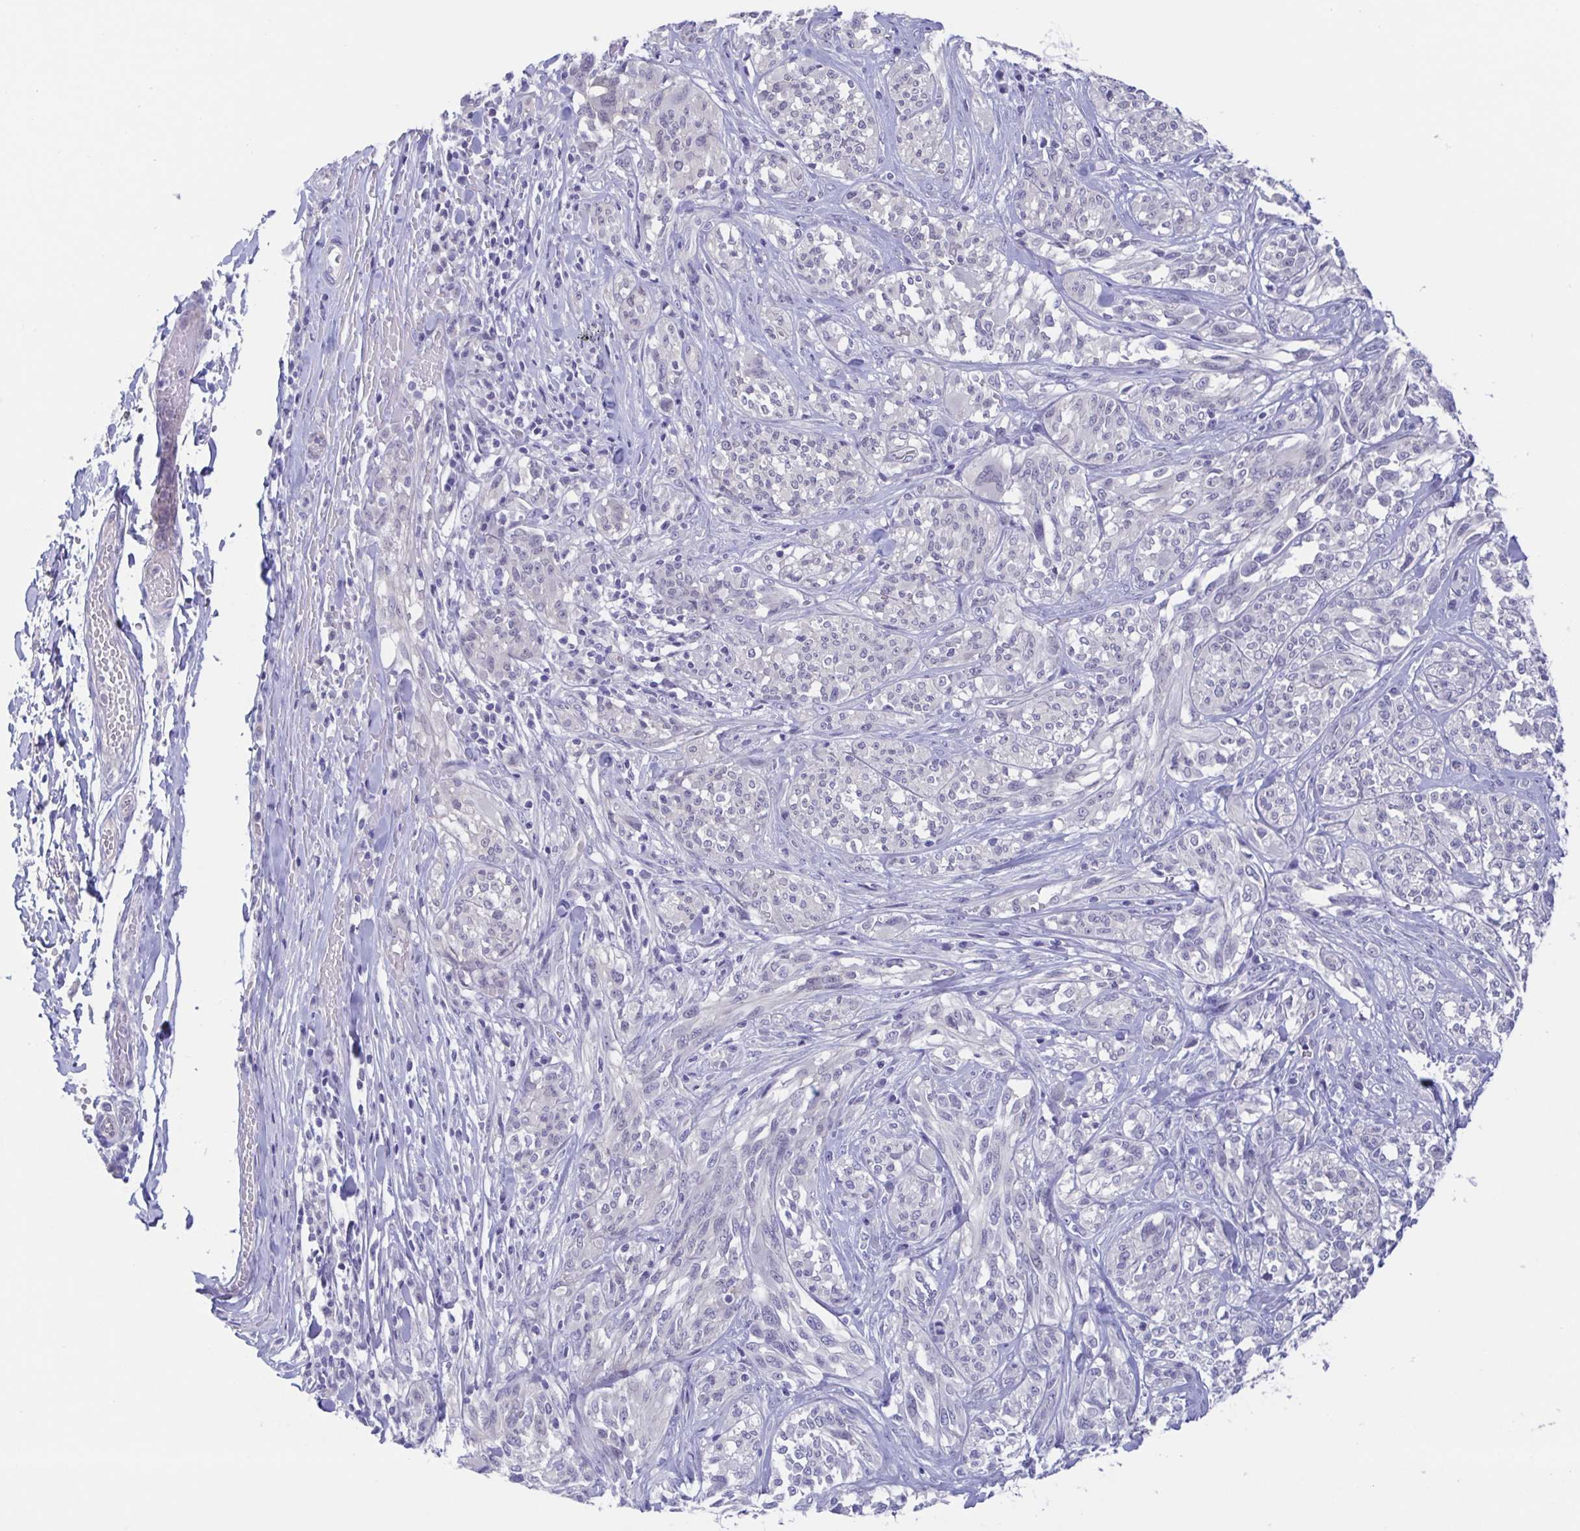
{"staining": {"intensity": "negative", "quantity": "none", "location": "none"}, "tissue": "melanoma", "cell_type": "Tumor cells", "image_type": "cancer", "snomed": [{"axis": "morphology", "description": "Malignant melanoma, NOS"}, {"axis": "topography", "description": "Skin"}], "caption": "The photomicrograph shows no significant staining in tumor cells of malignant melanoma.", "gene": "TEX12", "patient": {"sex": "female", "age": 91}}